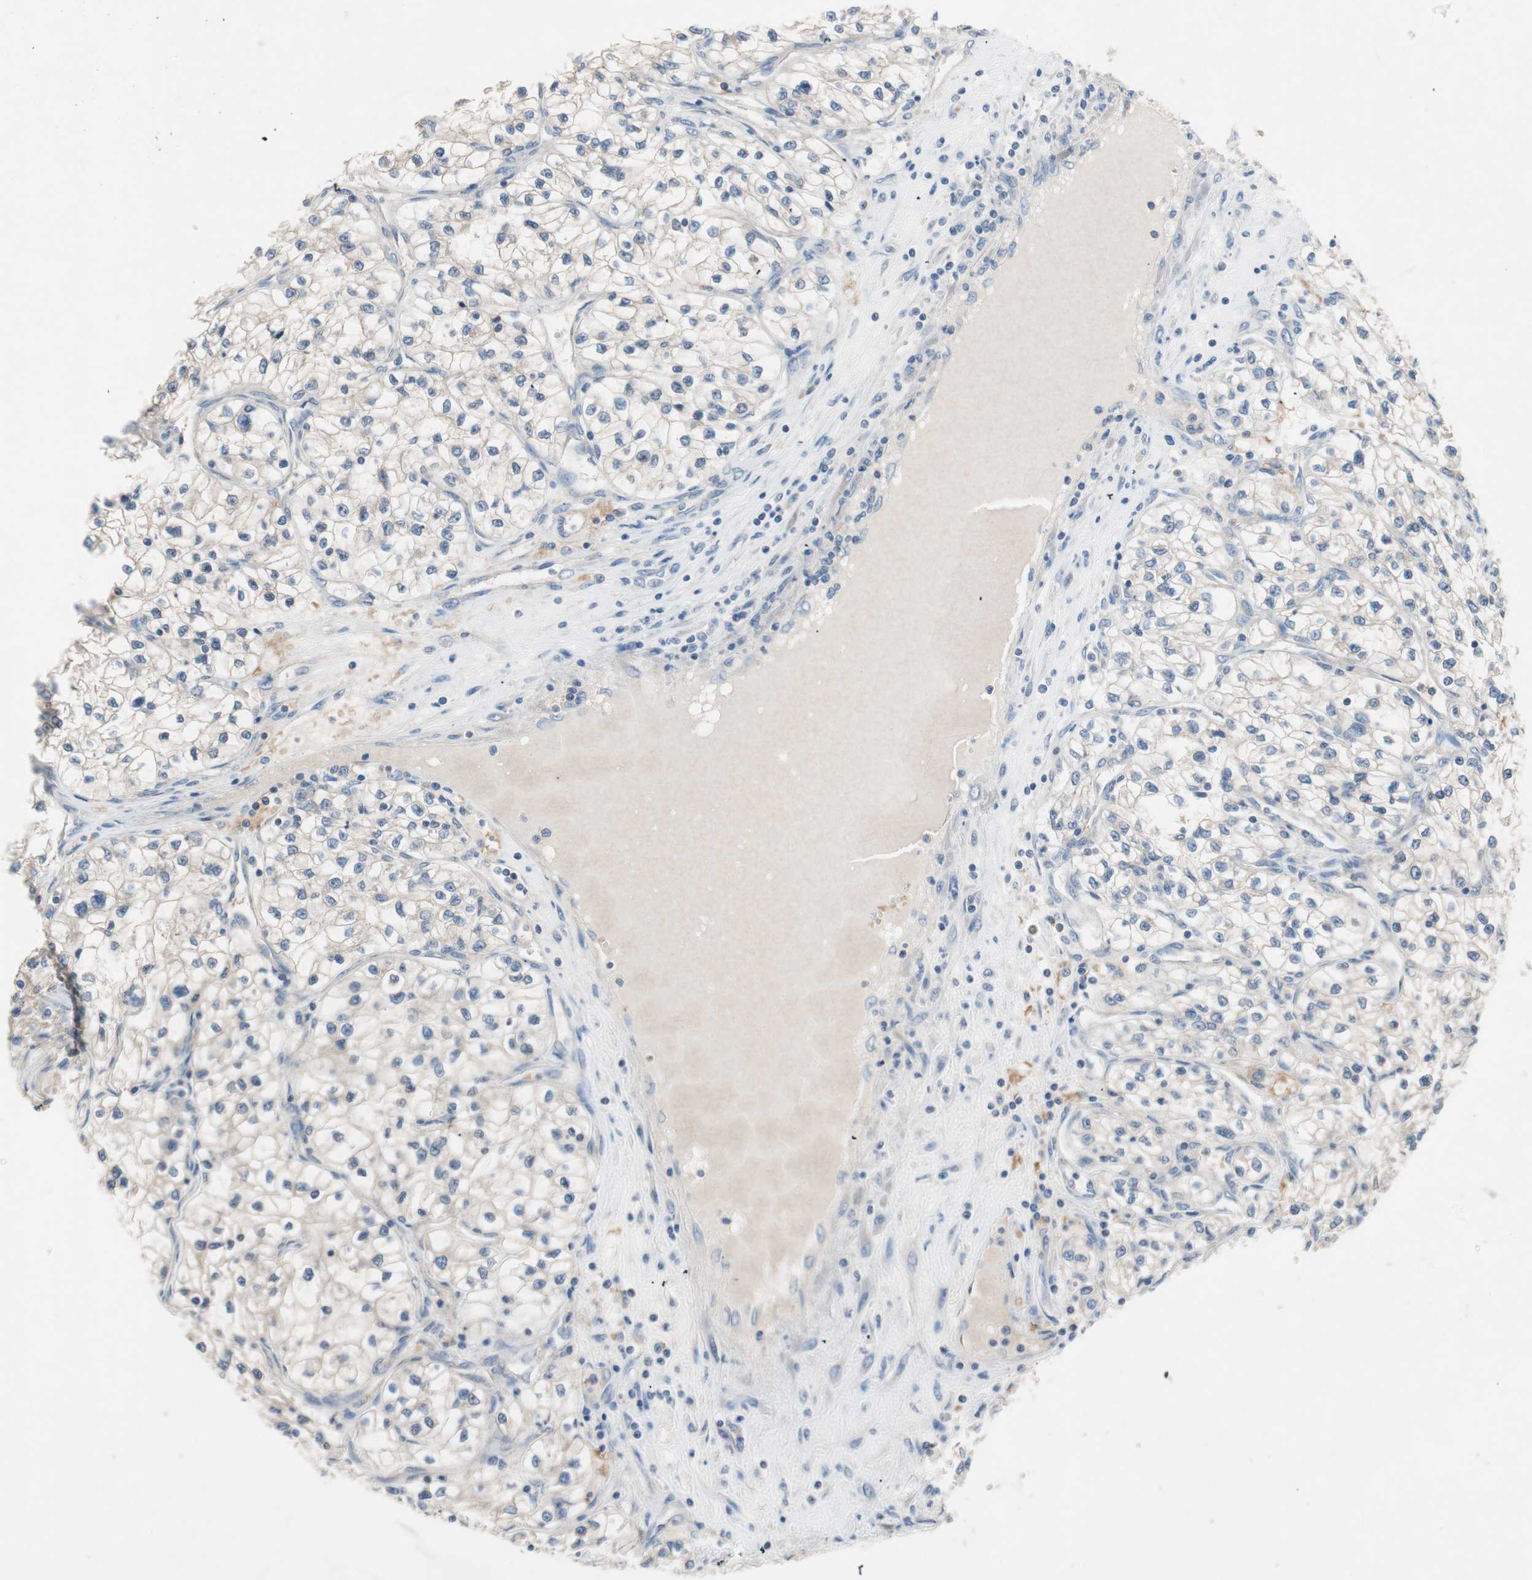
{"staining": {"intensity": "negative", "quantity": "none", "location": "none"}, "tissue": "renal cancer", "cell_type": "Tumor cells", "image_type": "cancer", "snomed": [{"axis": "morphology", "description": "Adenocarcinoma, NOS"}, {"axis": "topography", "description": "Kidney"}], "caption": "Tumor cells are negative for protein expression in human adenocarcinoma (renal).", "gene": "GLUL", "patient": {"sex": "female", "age": 57}}